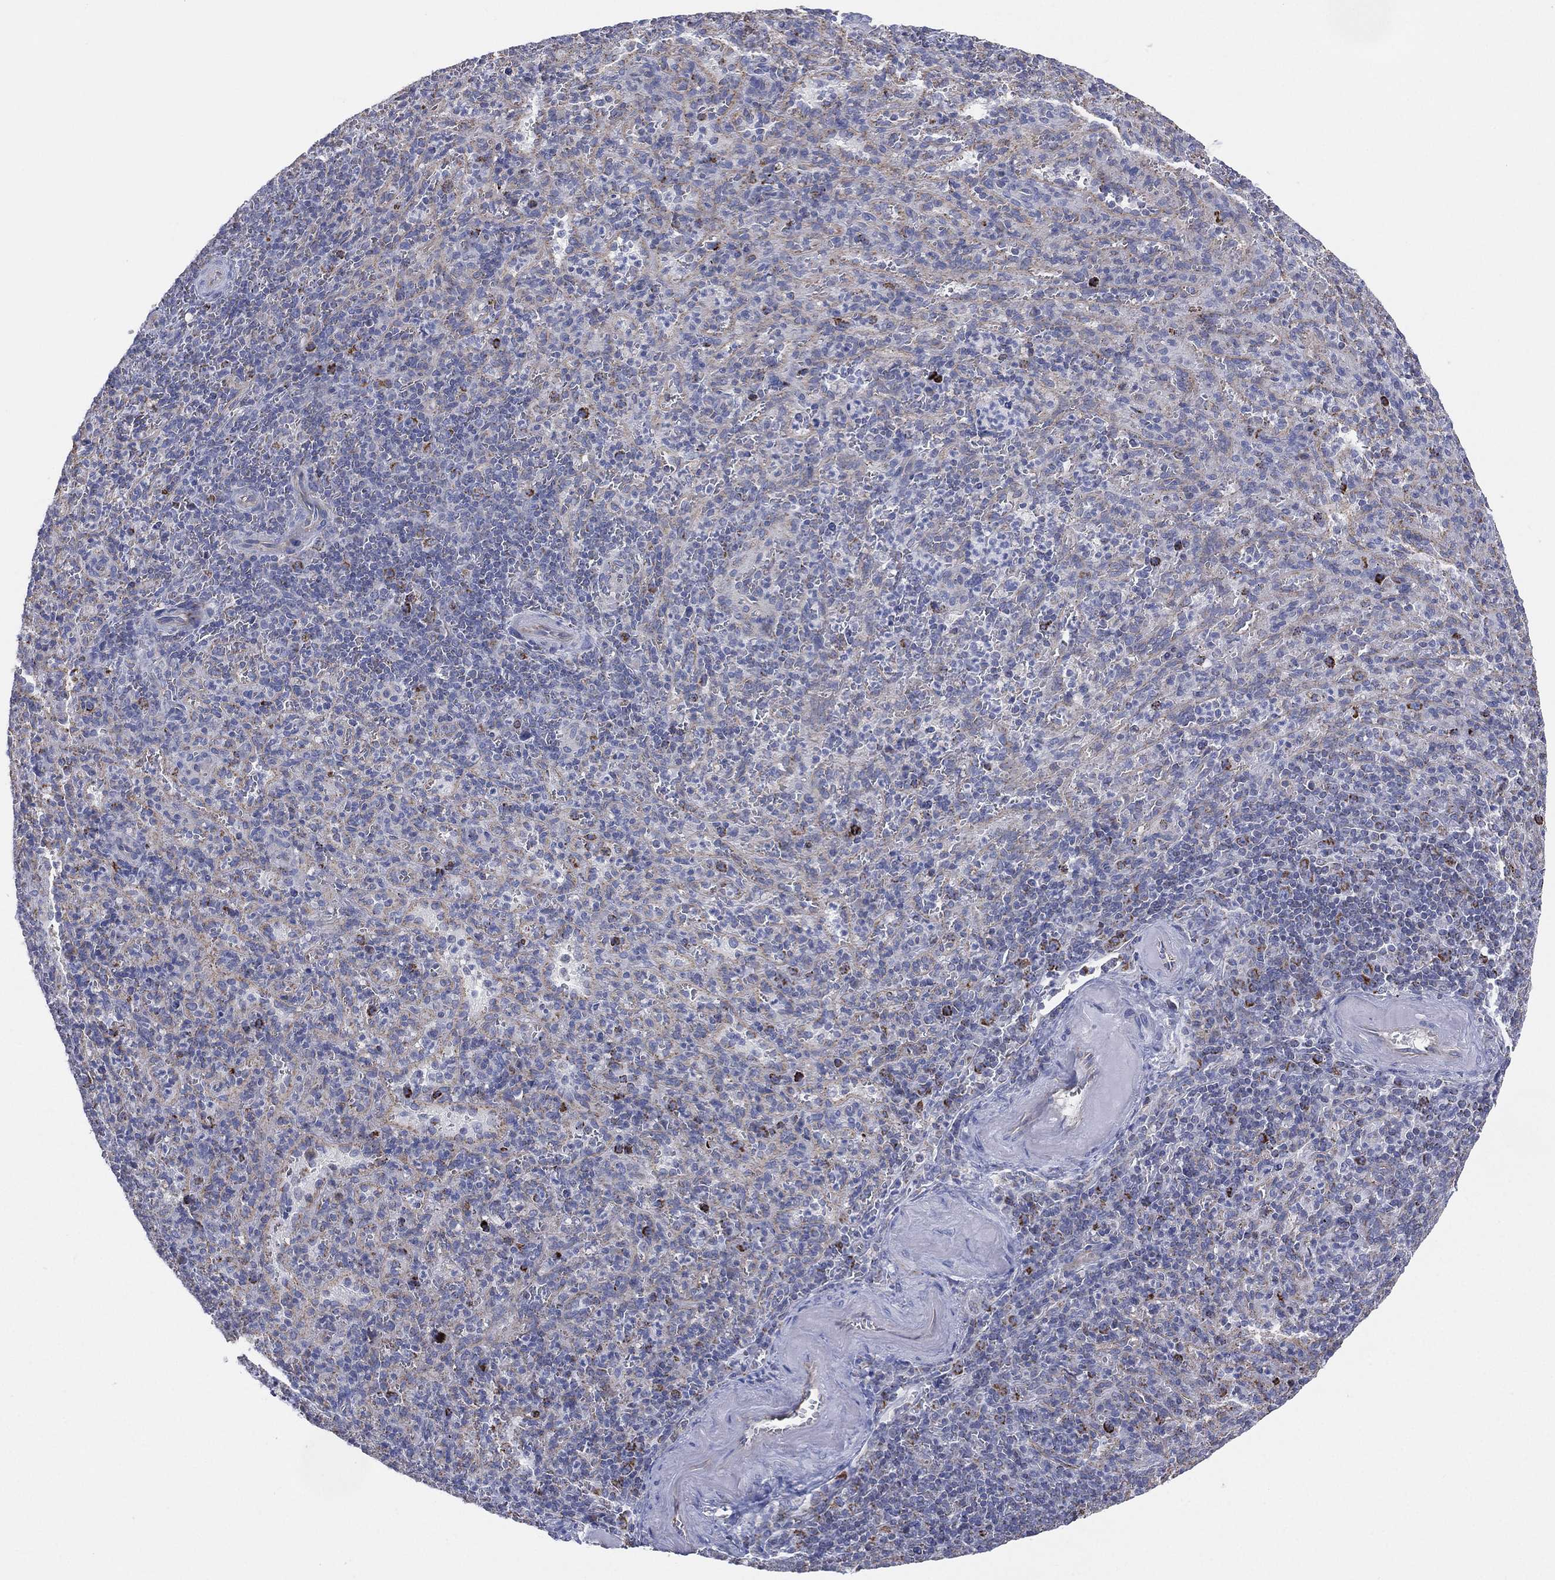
{"staining": {"intensity": "negative", "quantity": "none", "location": "none"}, "tissue": "spleen", "cell_type": "Cells in red pulp", "image_type": "normal", "snomed": [{"axis": "morphology", "description": "Normal tissue, NOS"}, {"axis": "topography", "description": "Spleen"}], "caption": "The photomicrograph reveals no significant expression in cells in red pulp of spleen.", "gene": "INA", "patient": {"sex": "male", "age": 57}}